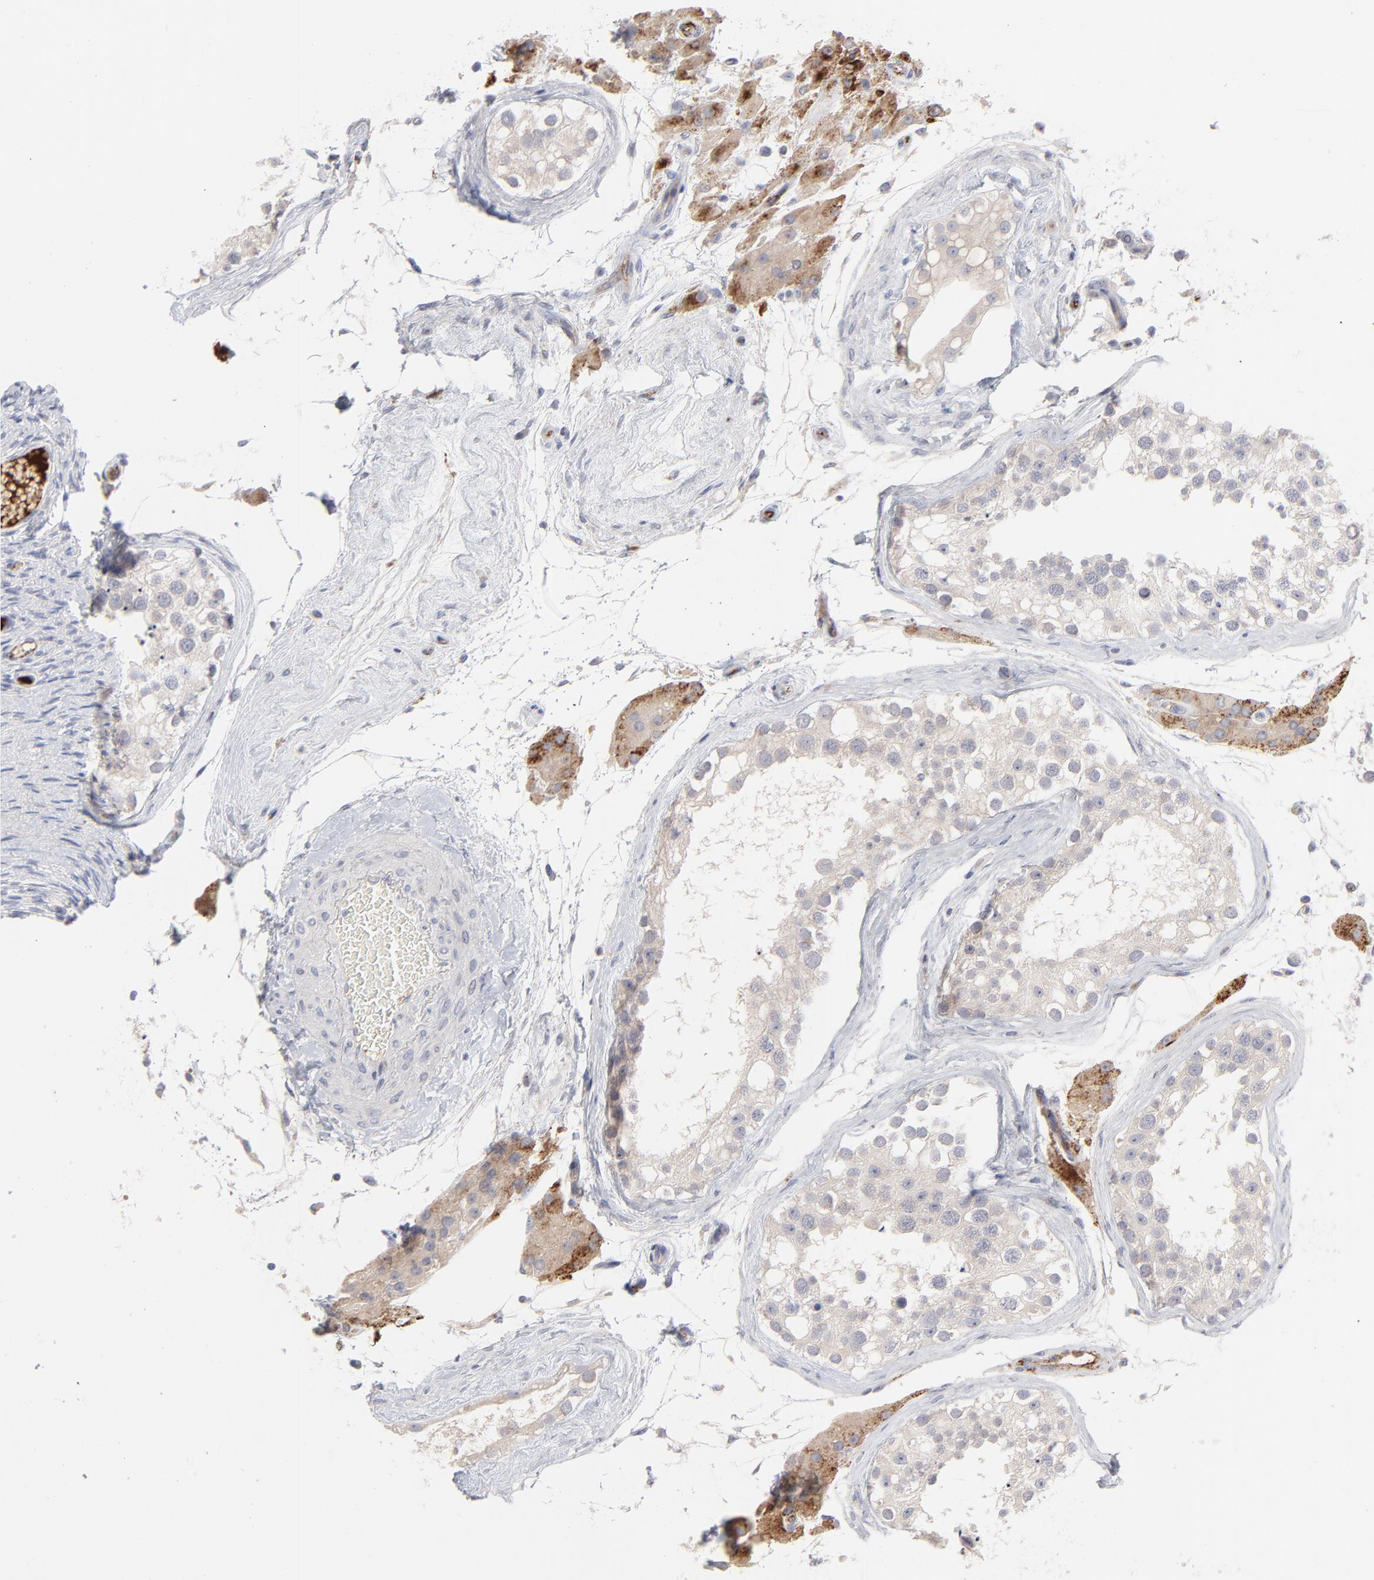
{"staining": {"intensity": "negative", "quantity": "none", "location": "none"}, "tissue": "testis", "cell_type": "Cells in seminiferous ducts", "image_type": "normal", "snomed": [{"axis": "morphology", "description": "Normal tissue, NOS"}, {"axis": "topography", "description": "Testis"}], "caption": "The photomicrograph displays no significant positivity in cells in seminiferous ducts of testis. (Brightfield microscopy of DAB immunohistochemistry at high magnification).", "gene": "CCR3", "patient": {"sex": "male", "age": 68}}